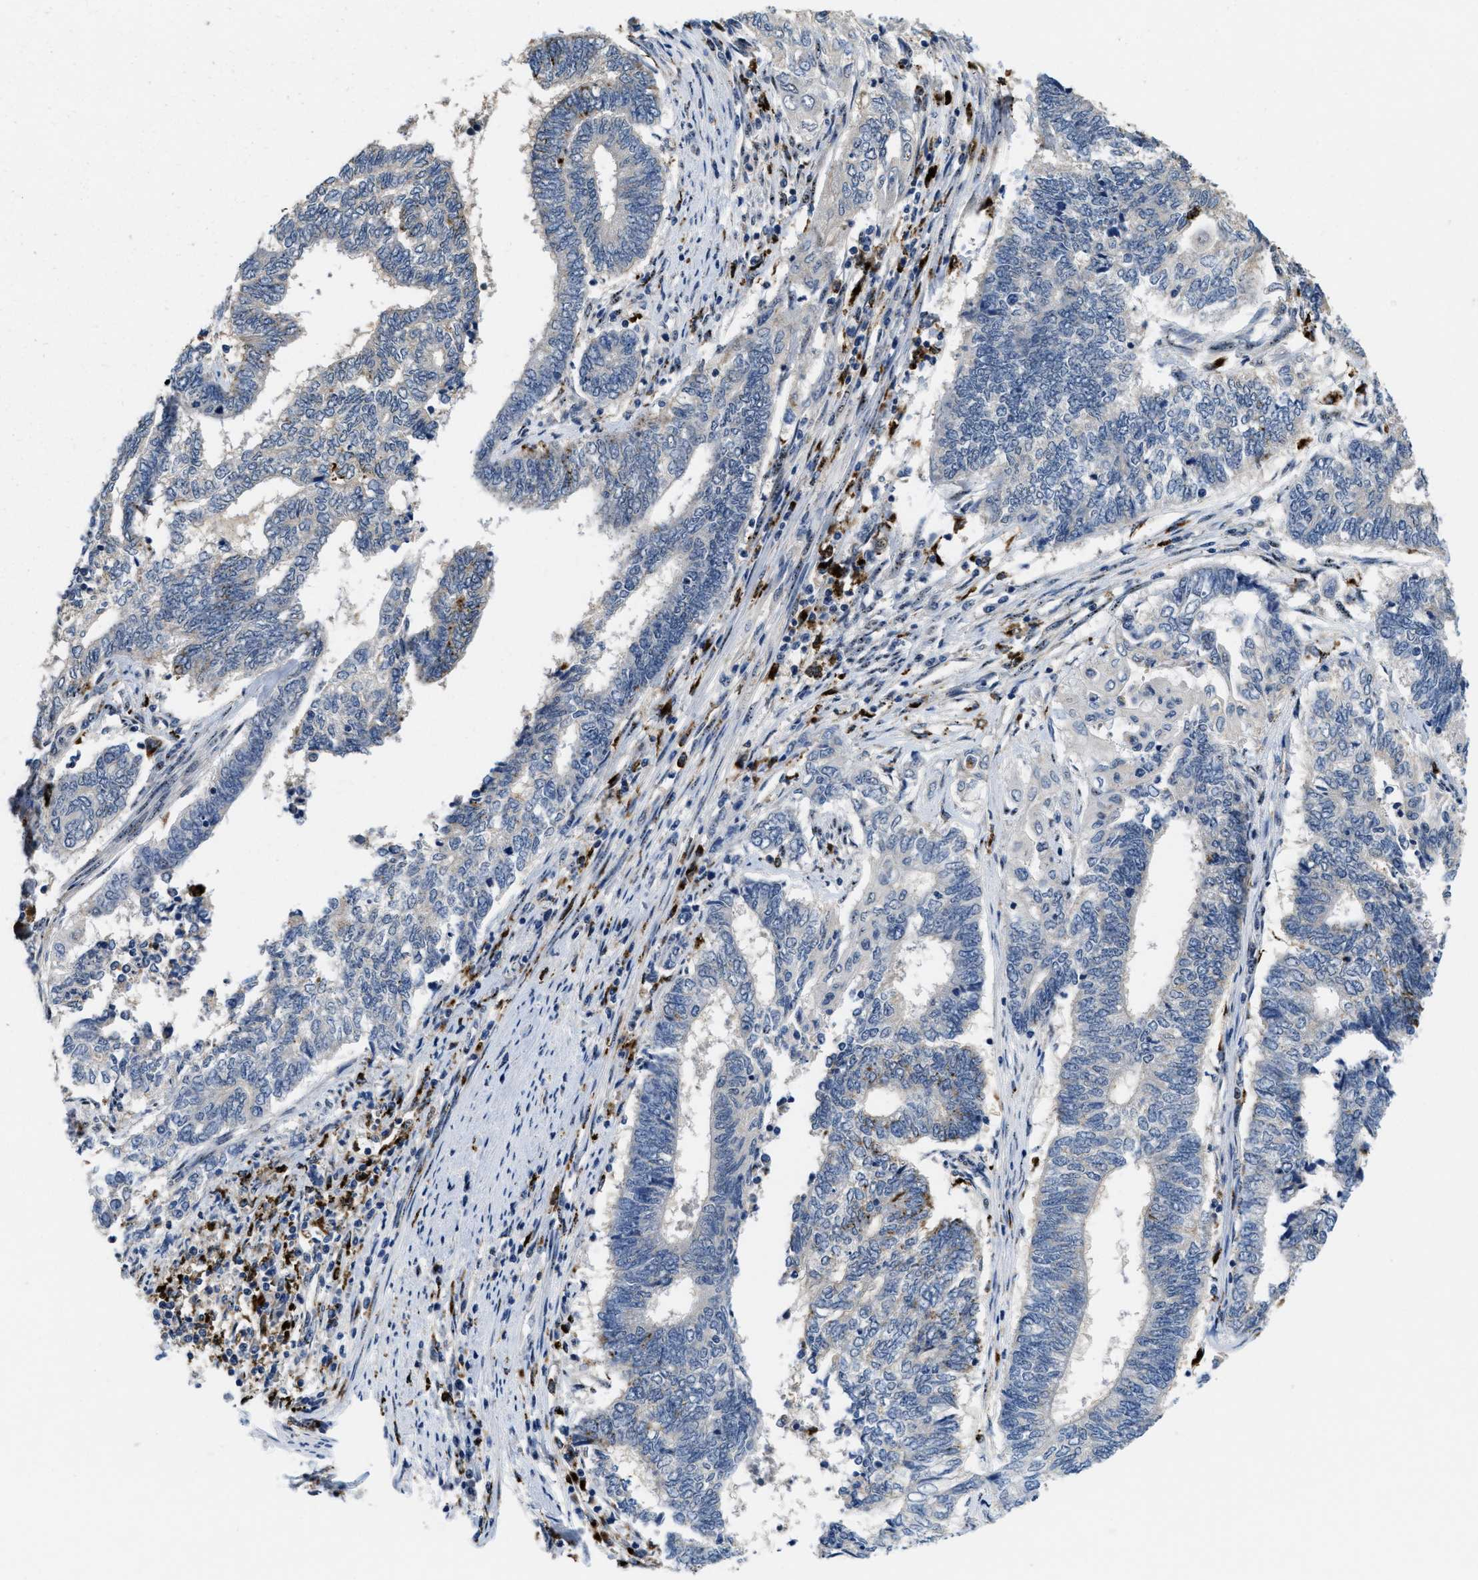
{"staining": {"intensity": "negative", "quantity": "none", "location": "none"}, "tissue": "endometrial cancer", "cell_type": "Tumor cells", "image_type": "cancer", "snomed": [{"axis": "morphology", "description": "Adenocarcinoma, NOS"}, {"axis": "topography", "description": "Uterus"}, {"axis": "topography", "description": "Endometrium"}], "caption": "Tumor cells show no significant protein expression in adenocarcinoma (endometrial).", "gene": "BMPR2", "patient": {"sex": "female", "age": 70}}